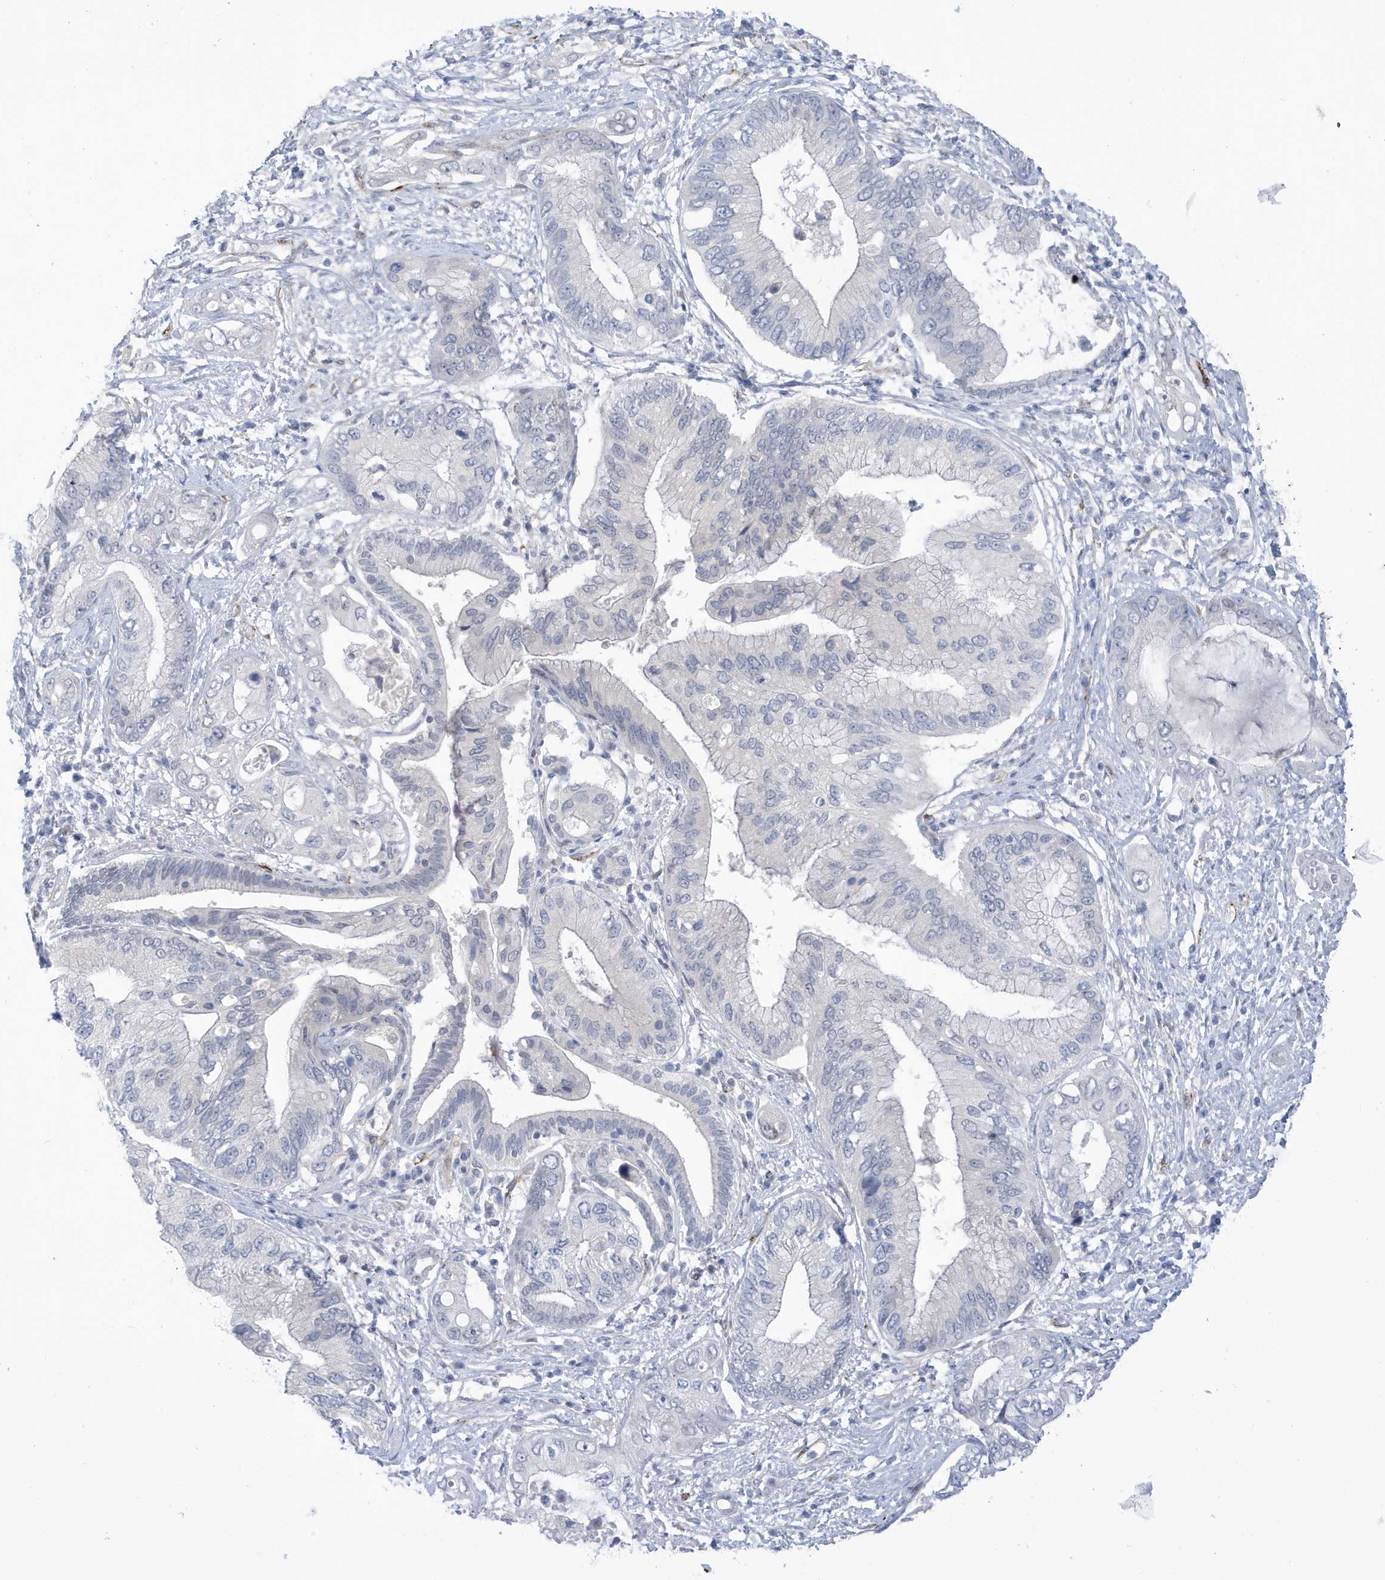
{"staining": {"intensity": "negative", "quantity": "none", "location": "none"}, "tissue": "pancreatic cancer", "cell_type": "Tumor cells", "image_type": "cancer", "snomed": [{"axis": "morphology", "description": "Inflammation, NOS"}, {"axis": "morphology", "description": "Adenocarcinoma, NOS"}, {"axis": "topography", "description": "Pancreas"}], "caption": "This is an immunohistochemistry photomicrograph of human pancreatic cancer. There is no expression in tumor cells.", "gene": "PERM1", "patient": {"sex": "female", "age": 56}}